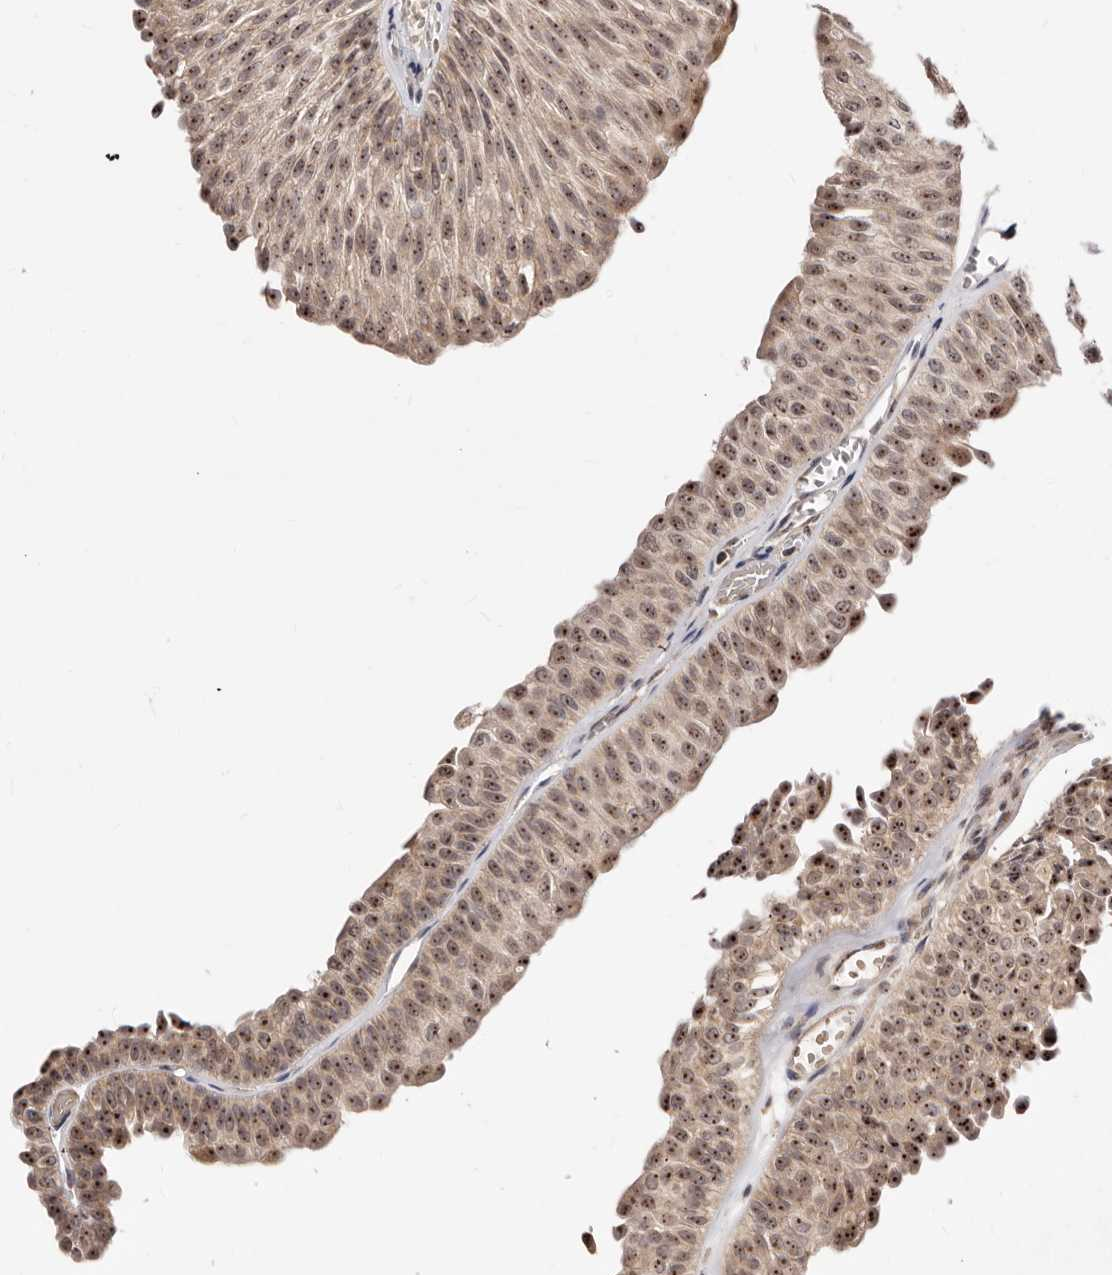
{"staining": {"intensity": "moderate", "quantity": ">75%", "location": "nuclear"}, "tissue": "urothelial cancer", "cell_type": "Tumor cells", "image_type": "cancer", "snomed": [{"axis": "morphology", "description": "Urothelial carcinoma, Low grade"}, {"axis": "topography", "description": "Urinary bladder"}], "caption": "Approximately >75% of tumor cells in human urothelial carcinoma (low-grade) show moderate nuclear protein positivity as visualized by brown immunohistochemical staining.", "gene": "APOL6", "patient": {"sex": "male", "age": 78}}